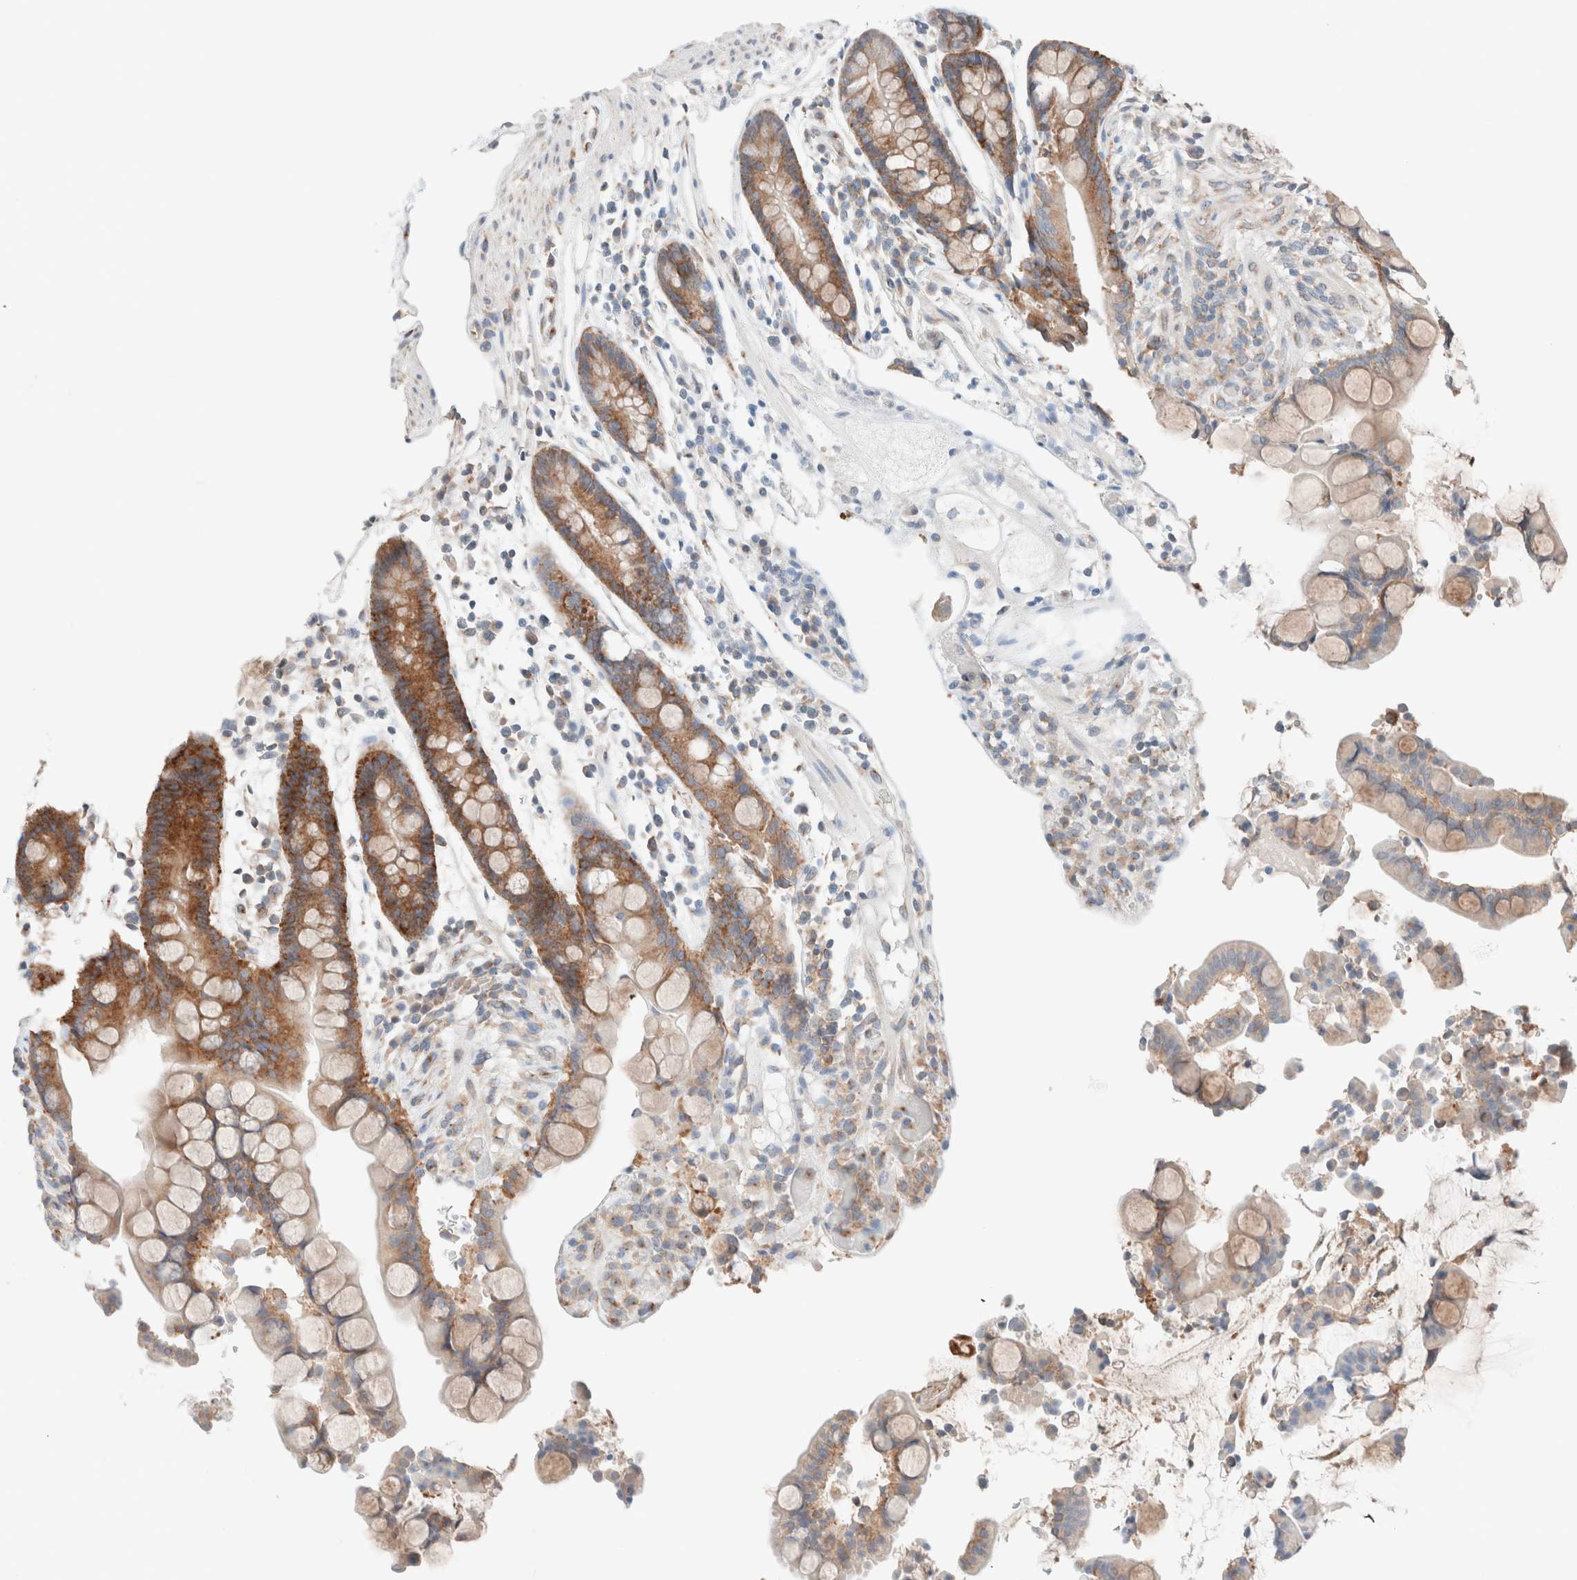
{"staining": {"intensity": "negative", "quantity": "none", "location": "none"}, "tissue": "colon", "cell_type": "Endothelial cells", "image_type": "normal", "snomed": [{"axis": "morphology", "description": "Normal tissue, NOS"}, {"axis": "topography", "description": "Colon"}], "caption": "Protein analysis of normal colon reveals no significant expression in endothelial cells.", "gene": "CASC3", "patient": {"sex": "male", "age": 73}}